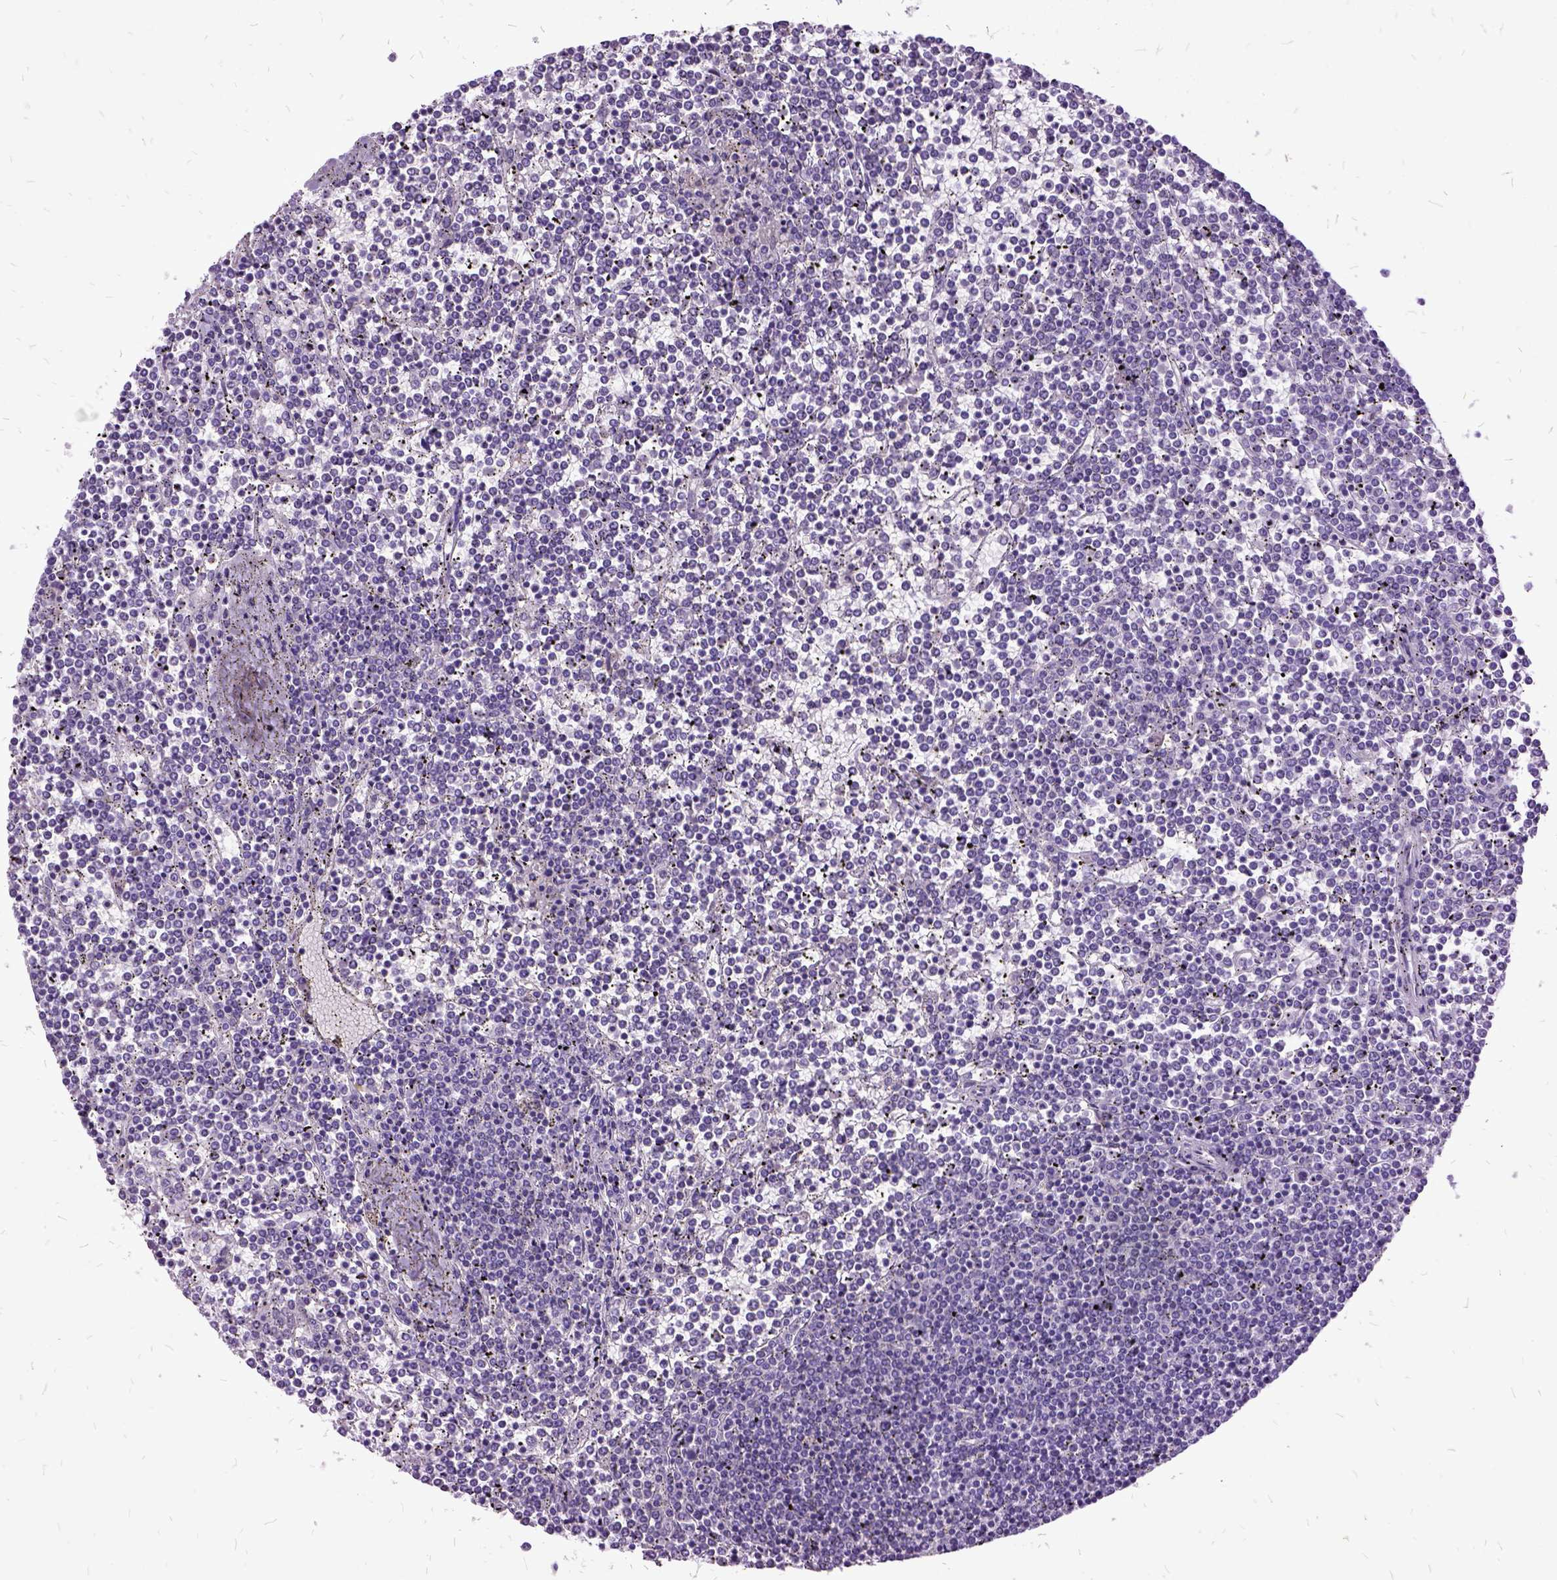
{"staining": {"intensity": "negative", "quantity": "none", "location": "none"}, "tissue": "lymphoma", "cell_type": "Tumor cells", "image_type": "cancer", "snomed": [{"axis": "morphology", "description": "Malignant lymphoma, non-Hodgkin's type, Low grade"}, {"axis": "topography", "description": "Spleen"}], "caption": "A high-resolution histopathology image shows immunohistochemistry (IHC) staining of lymphoma, which exhibits no significant staining in tumor cells.", "gene": "MME", "patient": {"sex": "female", "age": 19}}